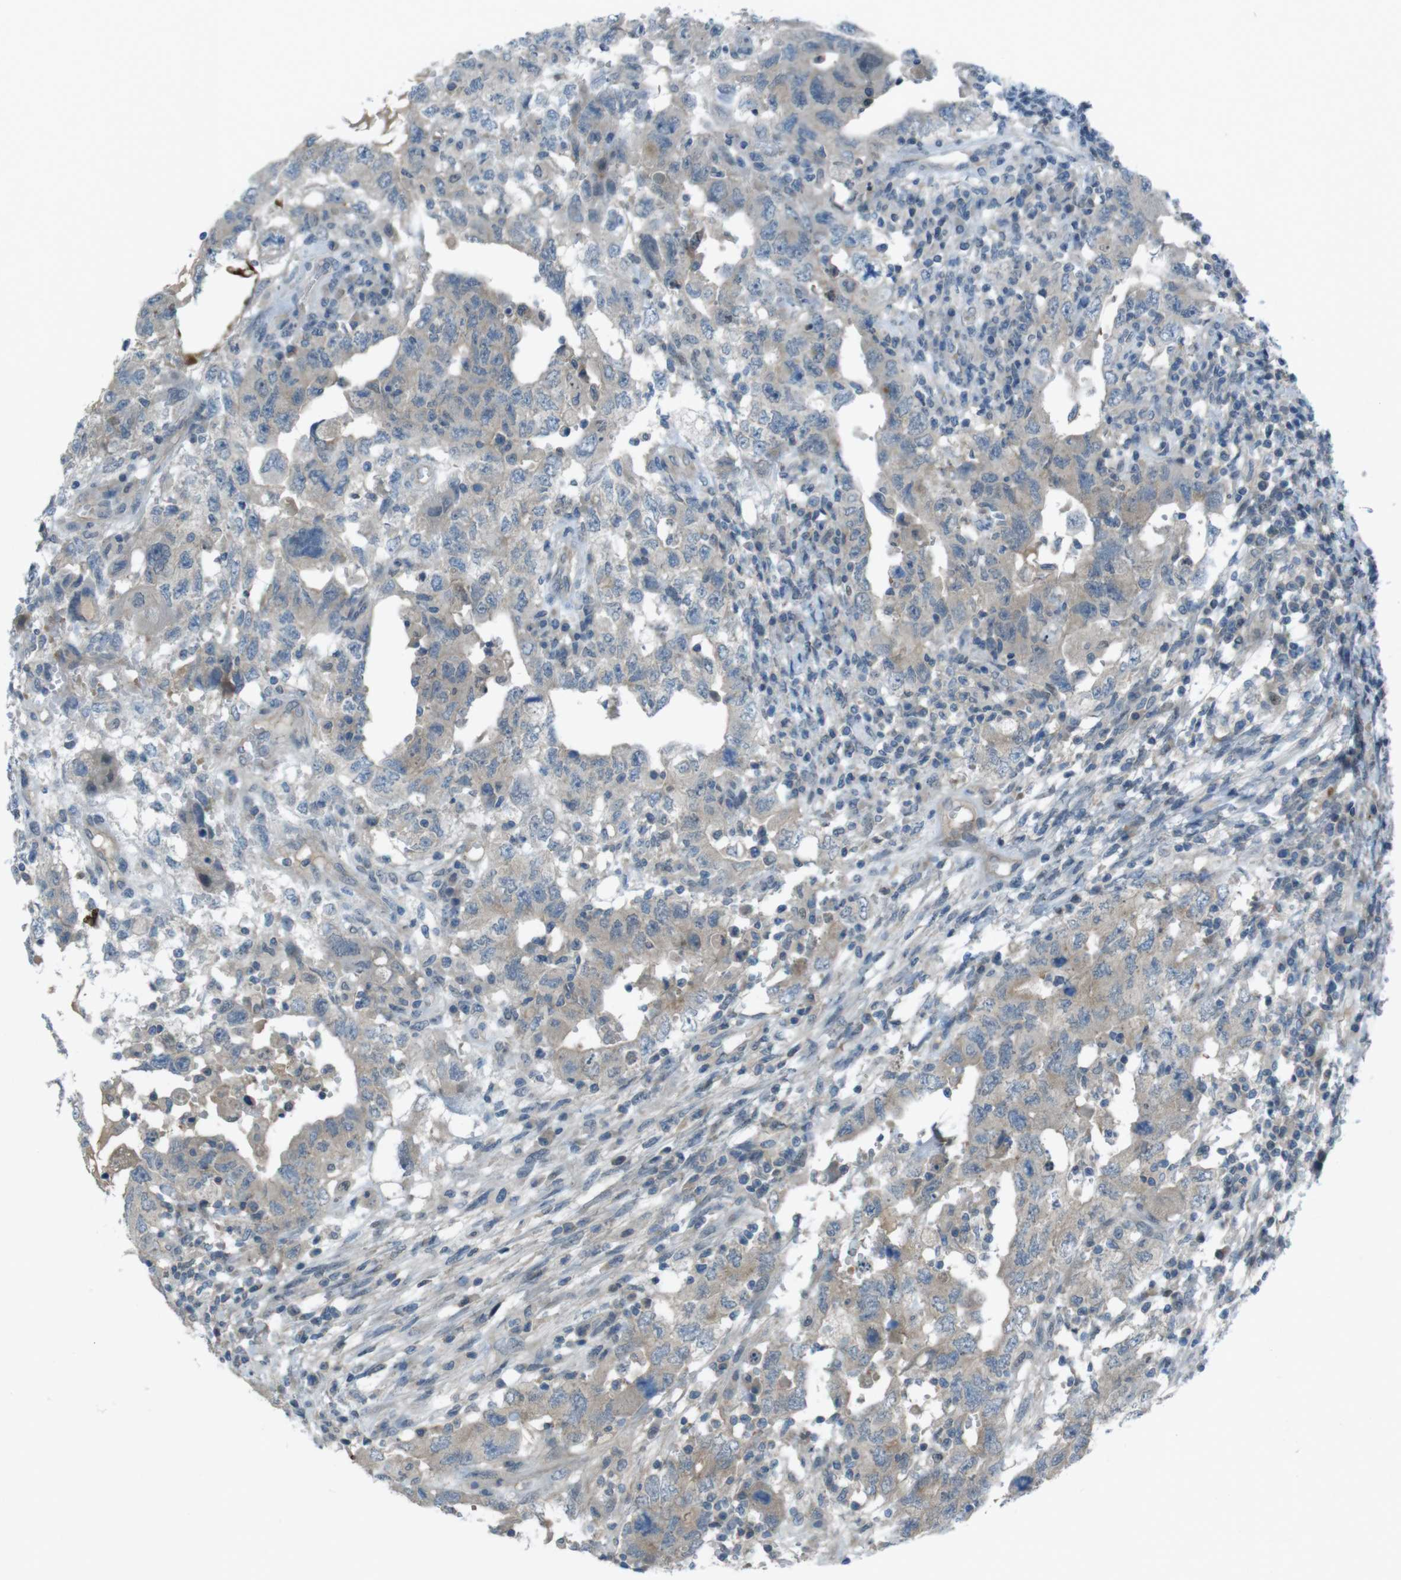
{"staining": {"intensity": "weak", "quantity": "<25%", "location": "cytoplasmic/membranous"}, "tissue": "testis cancer", "cell_type": "Tumor cells", "image_type": "cancer", "snomed": [{"axis": "morphology", "description": "Carcinoma, Embryonal, NOS"}, {"axis": "topography", "description": "Testis"}], "caption": "Photomicrograph shows no protein expression in tumor cells of testis embryonal carcinoma tissue. (Immunohistochemistry (ihc), brightfield microscopy, high magnification).", "gene": "ZDHHC20", "patient": {"sex": "male", "age": 26}}